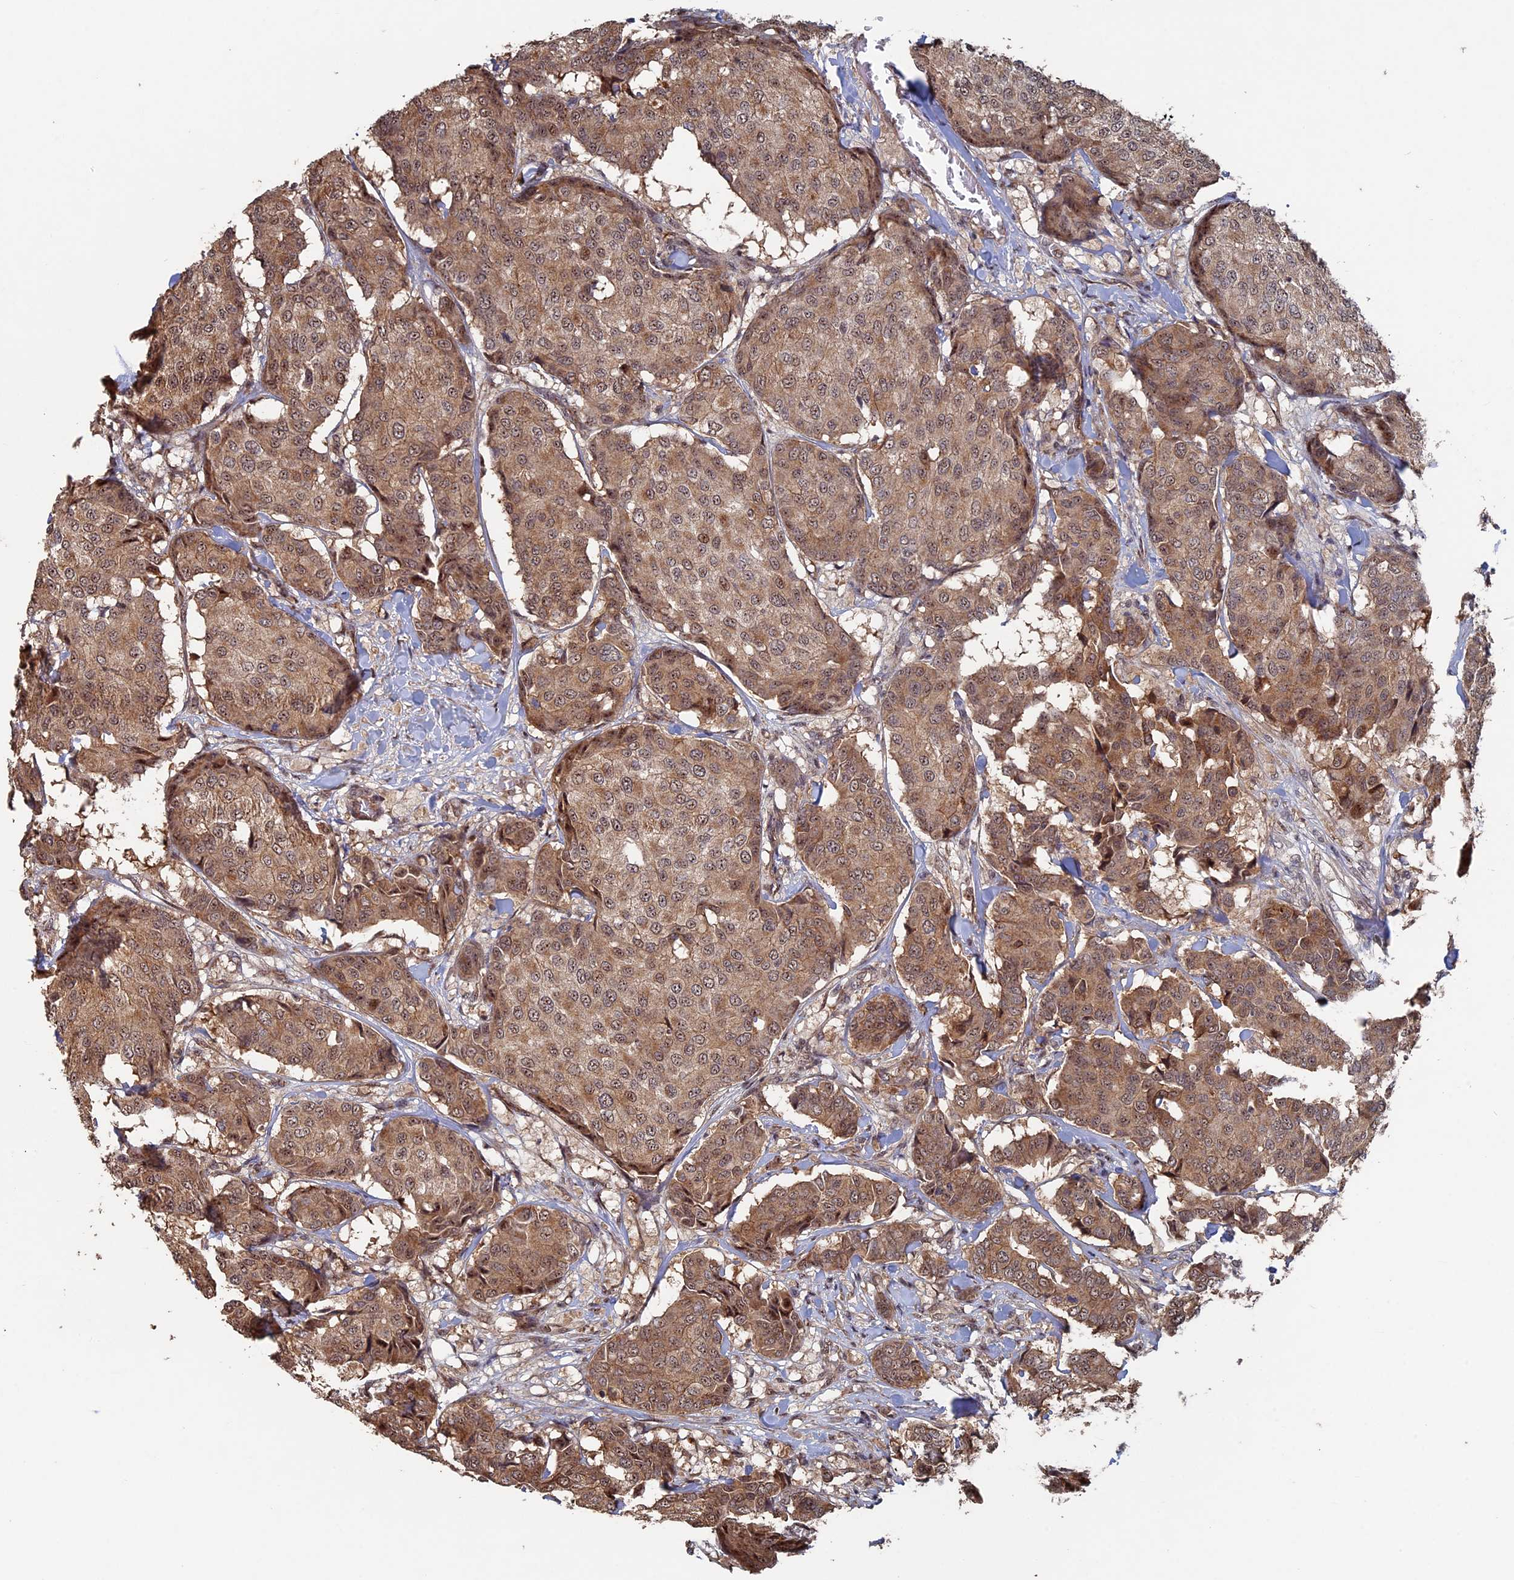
{"staining": {"intensity": "moderate", "quantity": ">75%", "location": "cytoplasmic/membranous,nuclear"}, "tissue": "breast cancer", "cell_type": "Tumor cells", "image_type": "cancer", "snomed": [{"axis": "morphology", "description": "Duct carcinoma"}, {"axis": "topography", "description": "Breast"}], "caption": "A medium amount of moderate cytoplasmic/membranous and nuclear positivity is identified in approximately >75% of tumor cells in breast infiltrating ductal carcinoma tissue. The staining was performed using DAB (3,3'-diaminobenzidine) to visualize the protein expression in brown, while the nuclei were stained in blue with hematoxylin (Magnification: 20x).", "gene": "KIAA1328", "patient": {"sex": "female", "age": 75}}